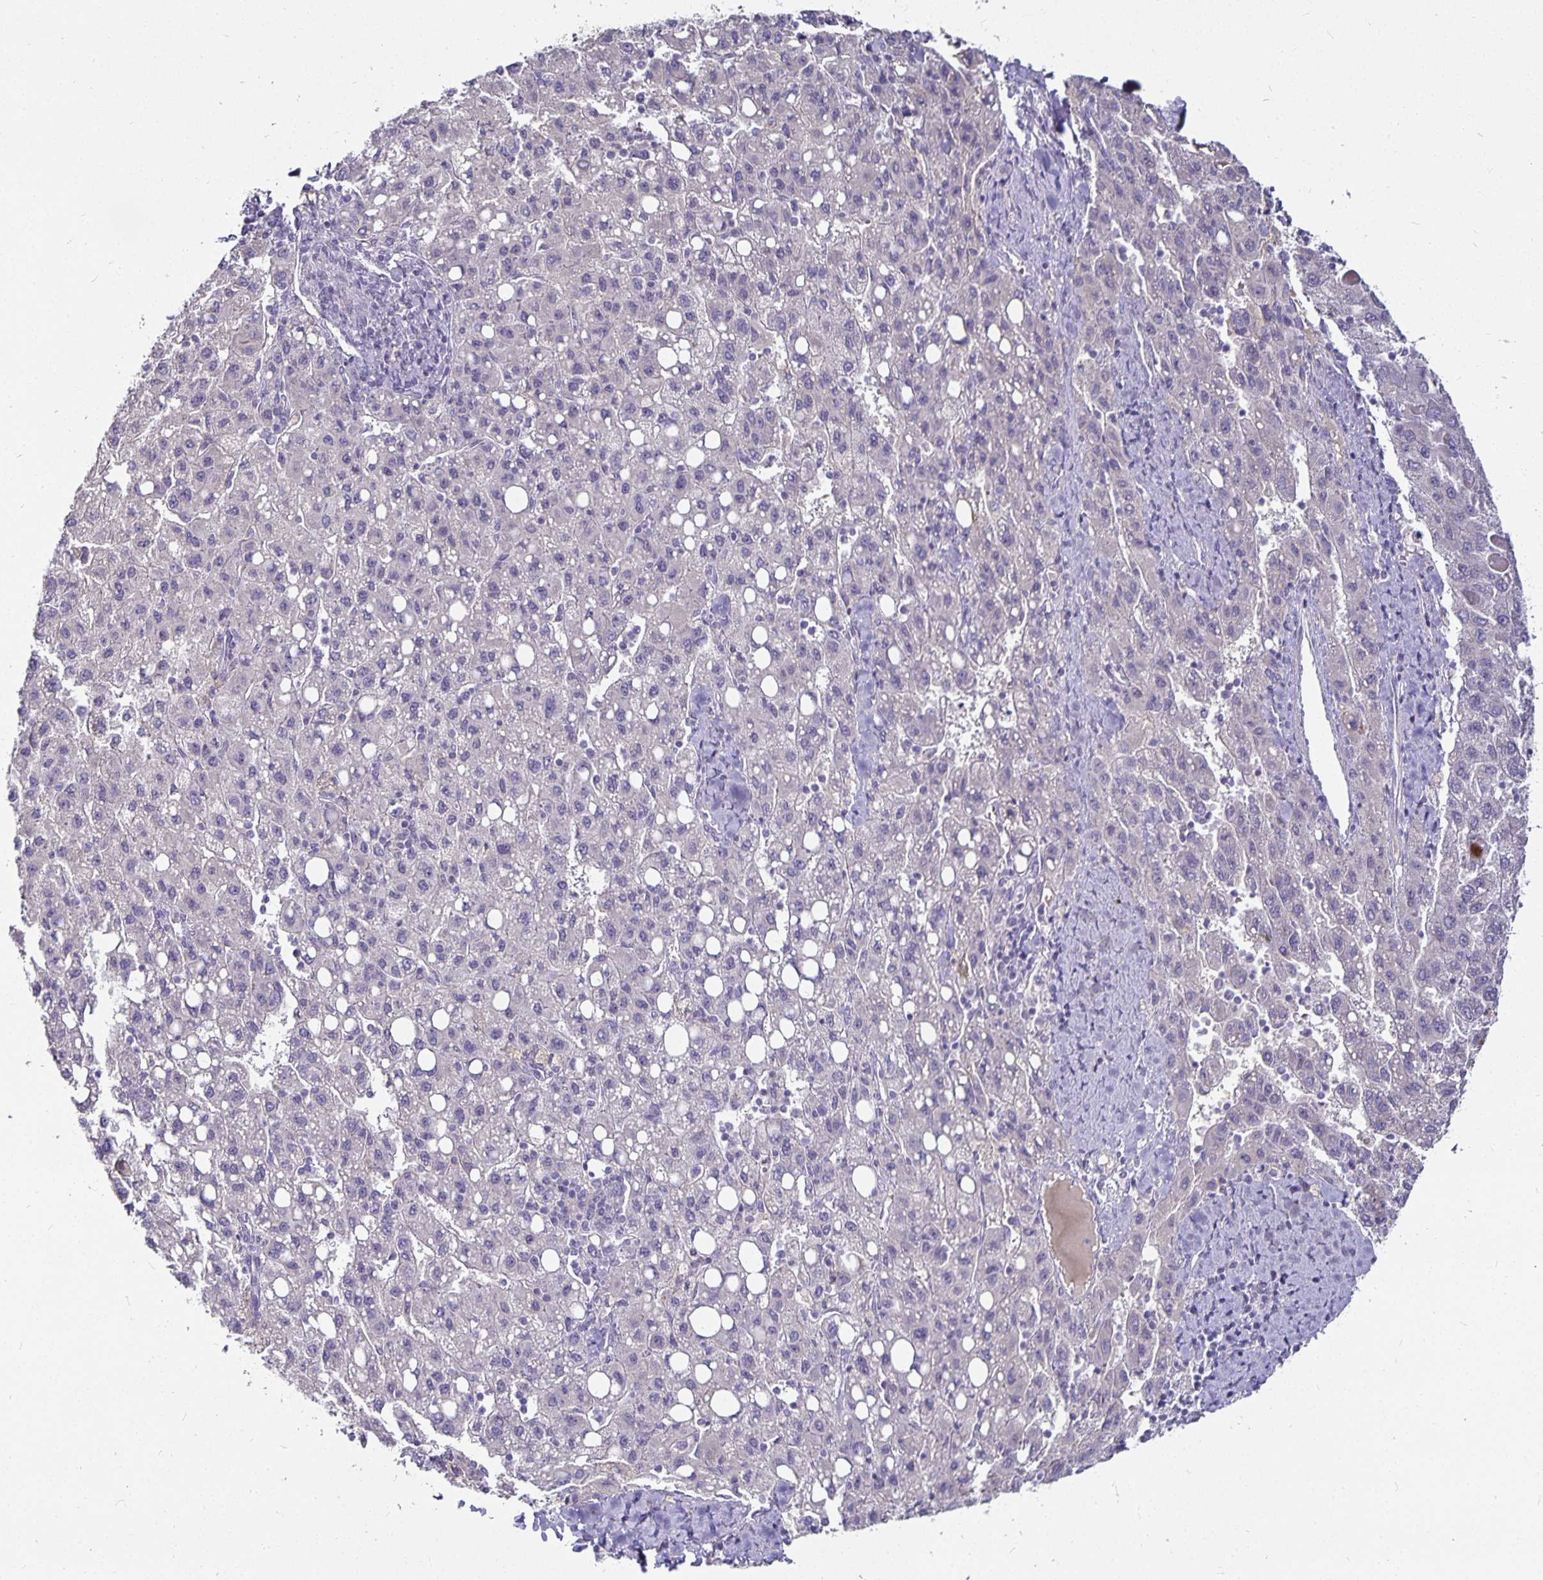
{"staining": {"intensity": "negative", "quantity": "none", "location": "none"}, "tissue": "liver cancer", "cell_type": "Tumor cells", "image_type": "cancer", "snomed": [{"axis": "morphology", "description": "Carcinoma, Hepatocellular, NOS"}, {"axis": "topography", "description": "Liver"}], "caption": "Tumor cells show no significant protein staining in hepatocellular carcinoma (liver).", "gene": "CA12", "patient": {"sex": "female", "age": 82}}